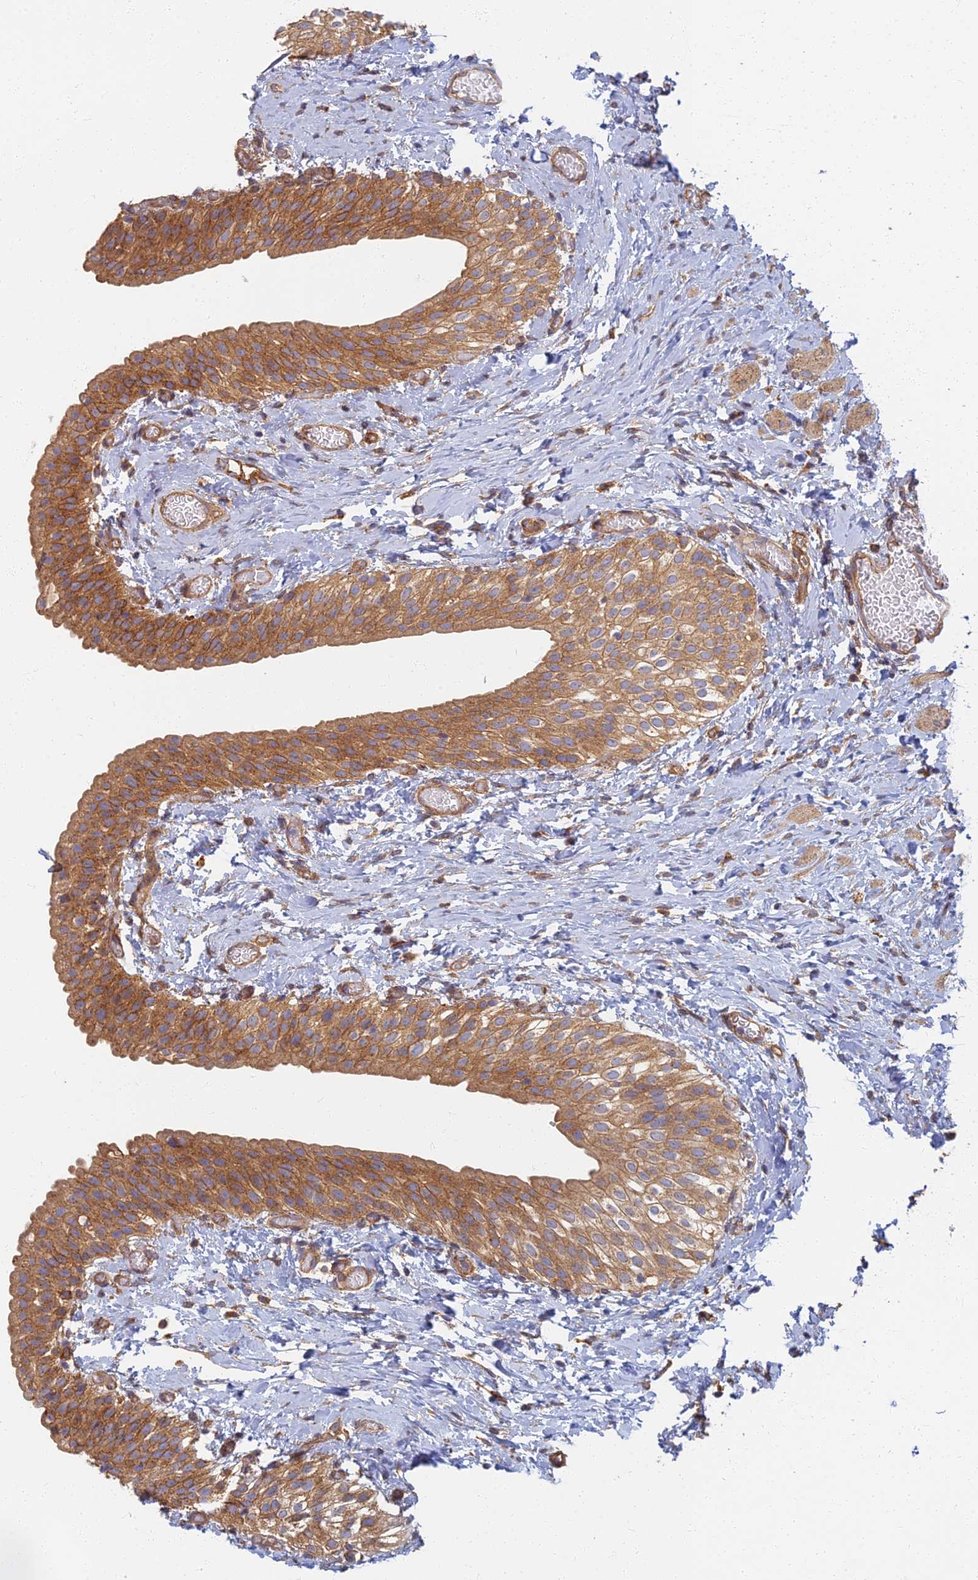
{"staining": {"intensity": "moderate", "quantity": ">75%", "location": "cytoplasmic/membranous"}, "tissue": "urinary bladder", "cell_type": "Urothelial cells", "image_type": "normal", "snomed": [{"axis": "morphology", "description": "Normal tissue, NOS"}, {"axis": "topography", "description": "Urinary bladder"}], "caption": "Urinary bladder stained with DAB immunohistochemistry (IHC) reveals medium levels of moderate cytoplasmic/membranous expression in about >75% of urothelial cells.", "gene": "RBSN", "patient": {"sex": "male", "age": 1}}